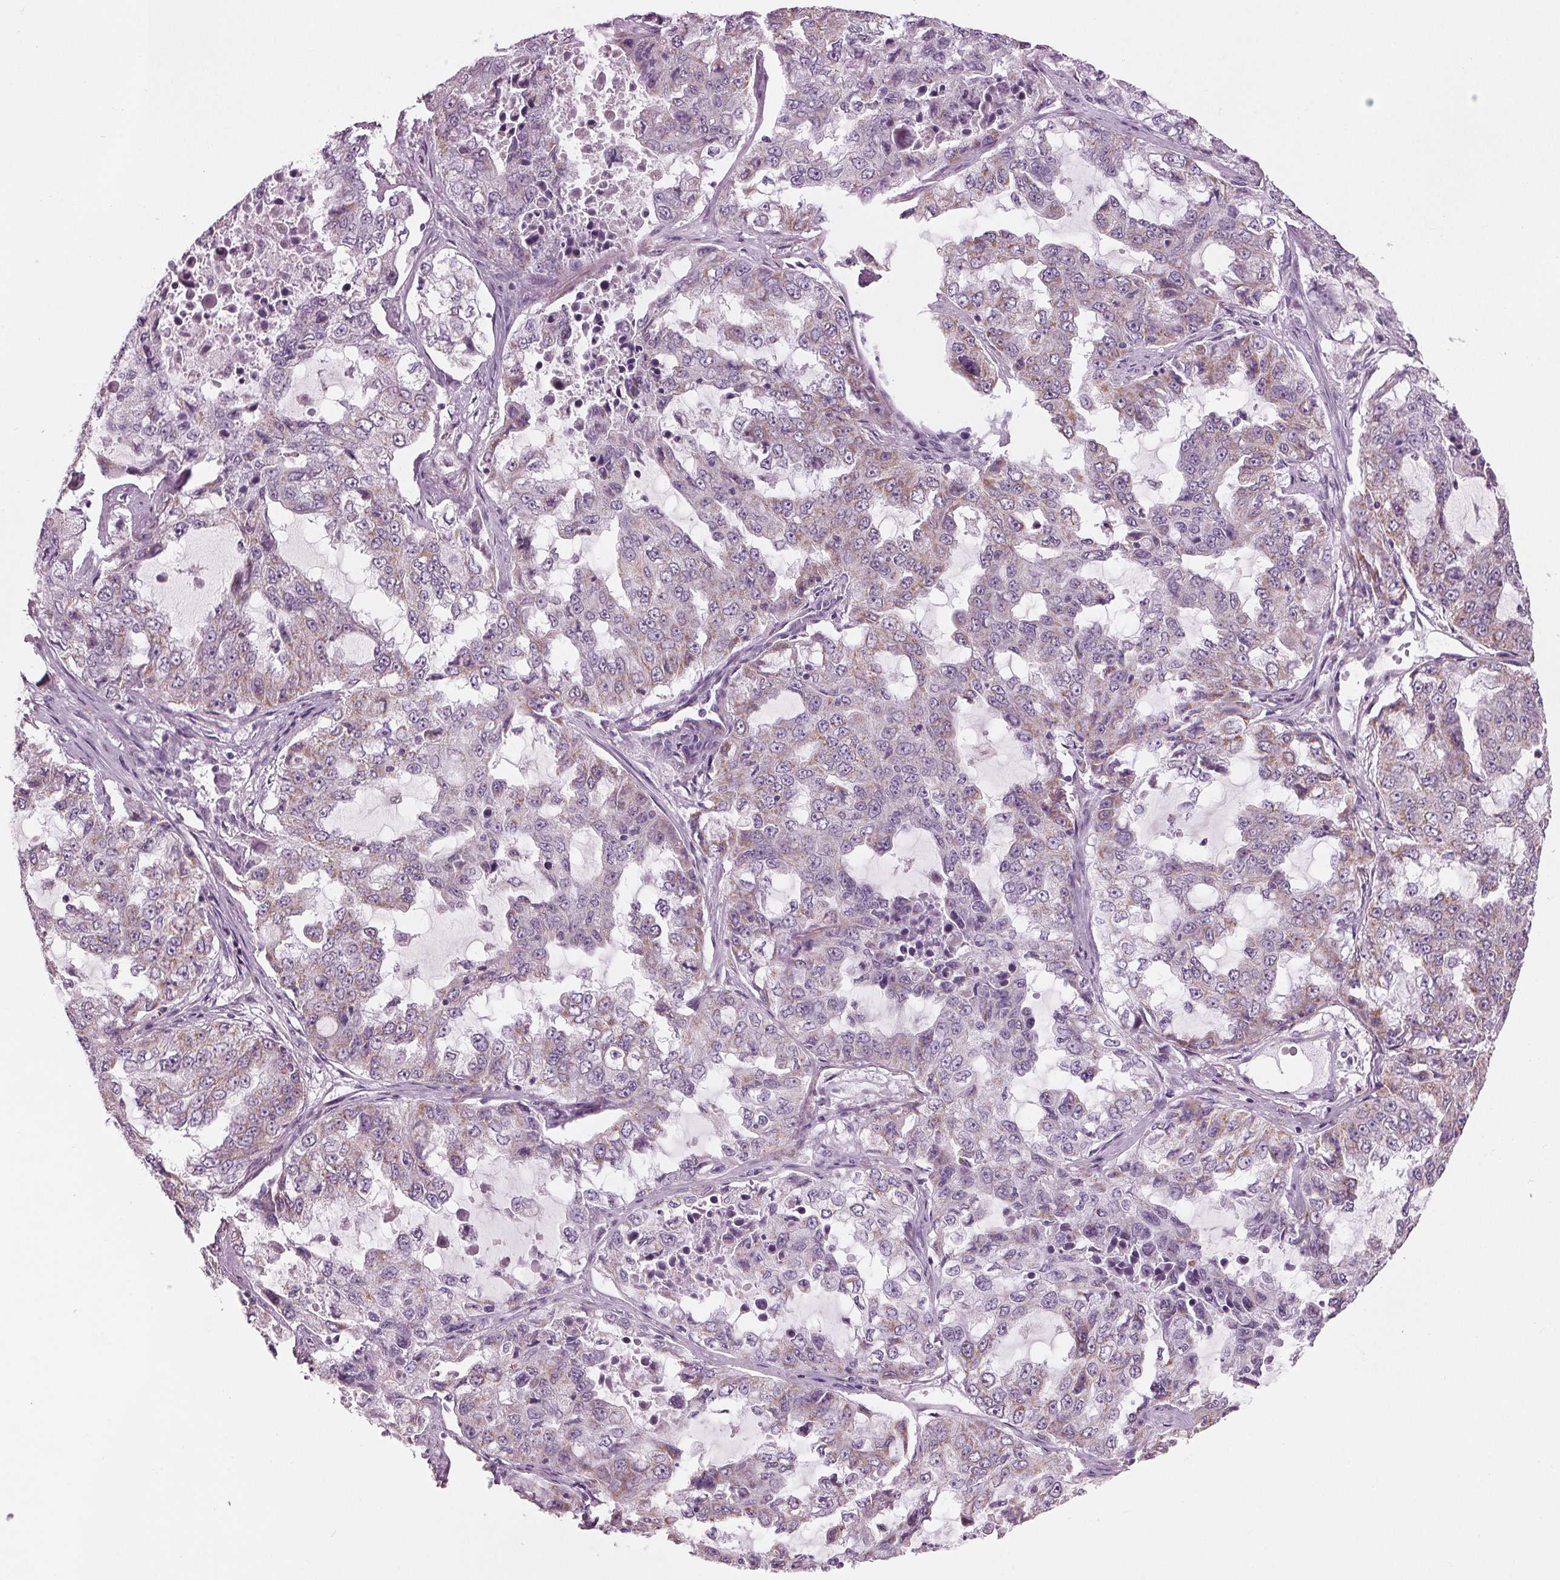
{"staining": {"intensity": "weak", "quantity": "<25%", "location": "cytoplasmic/membranous"}, "tissue": "lung cancer", "cell_type": "Tumor cells", "image_type": "cancer", "snomed": [{"axis": "morphology", "description": "Adenocarcinoma, NOS"}, {"axis": "topography", "description": "Lung"}], "caption": "Tumor cells show no significant staining in lung cancer (adenocarcinoma).", "gene": "SAMD4A", "patient": {"sex": "female", "age": 61}}